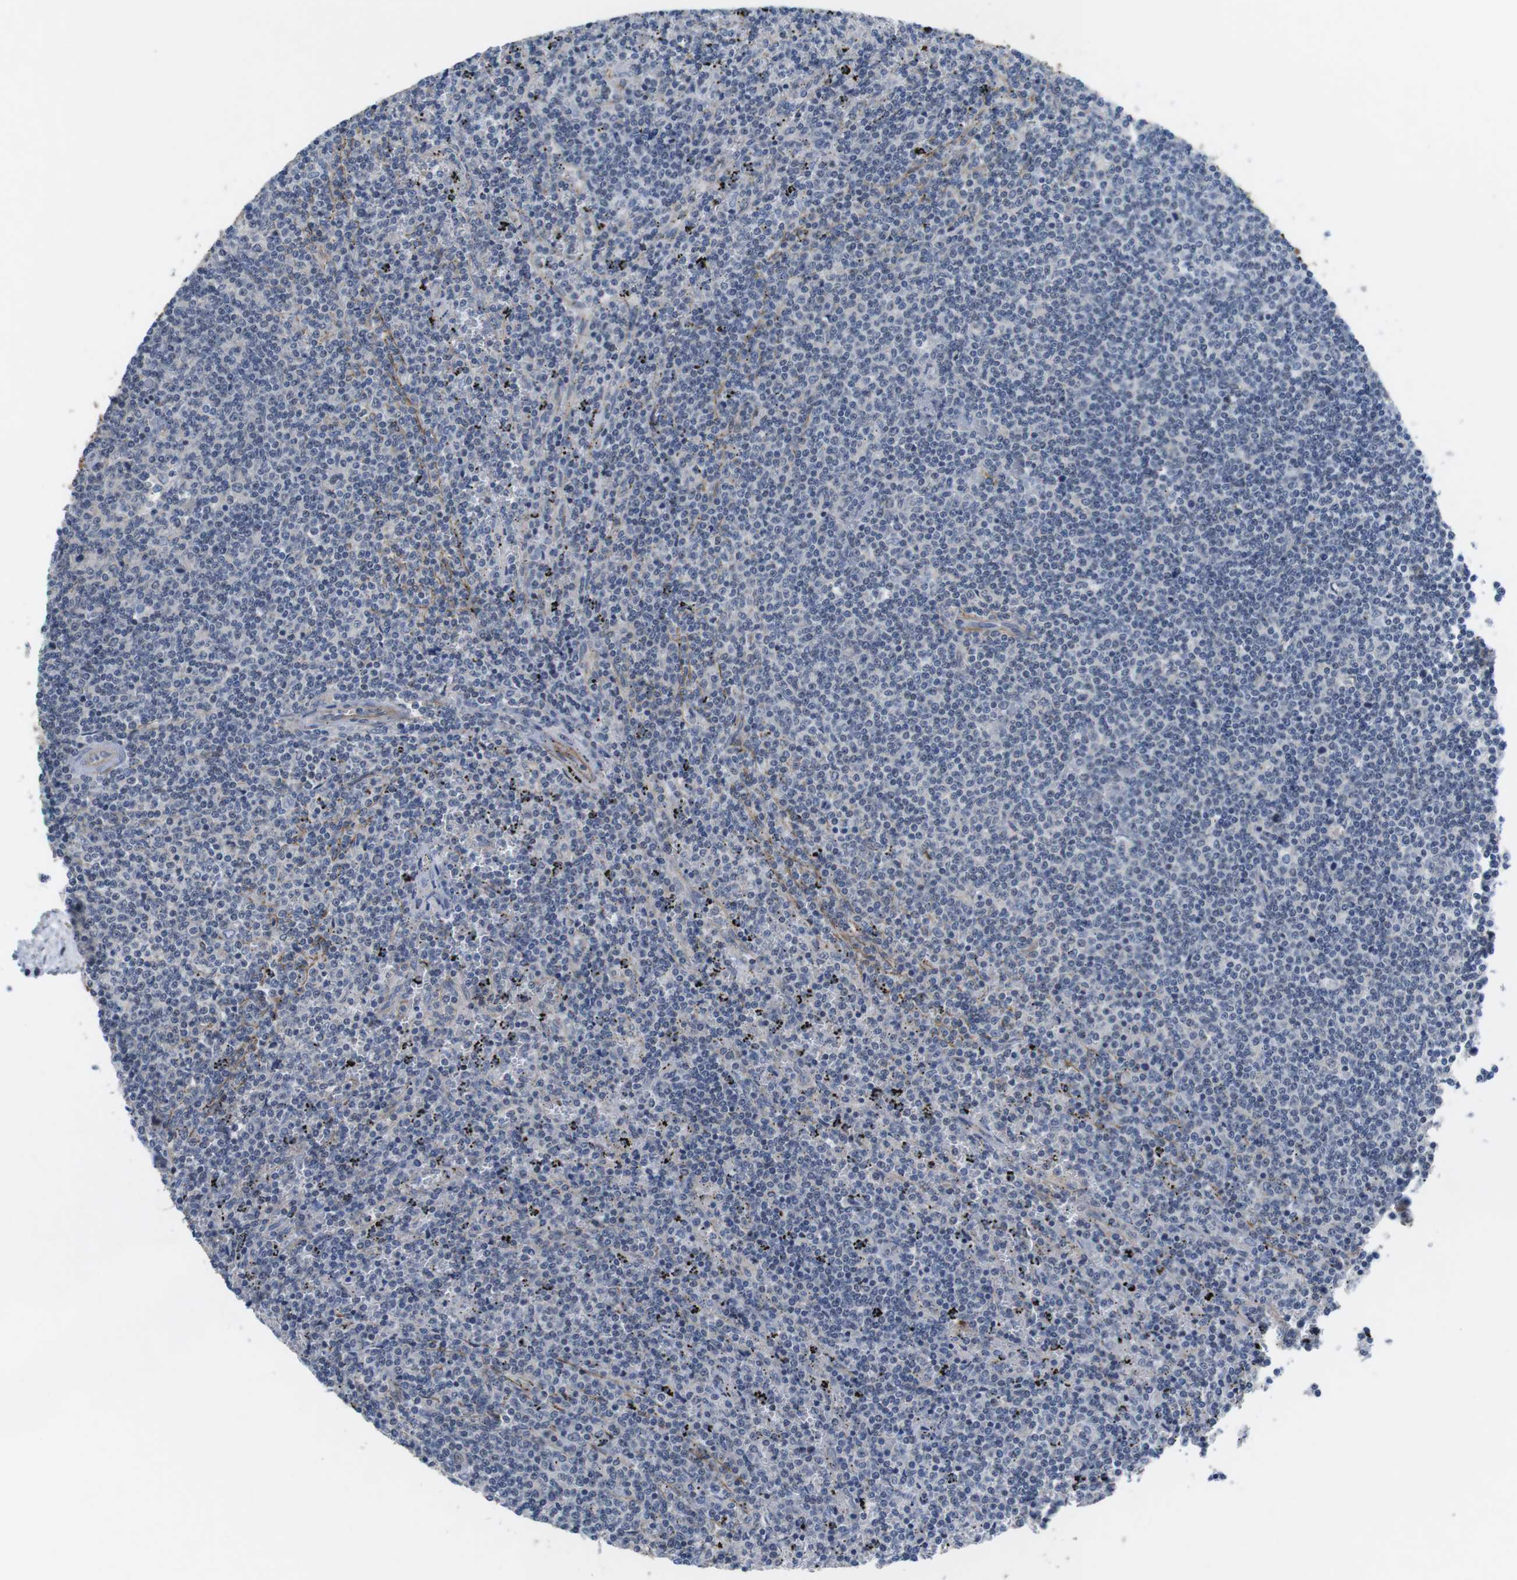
{"staining": {"intensity": "negative", "quantity": "none", "location": "none"}, "tissue": "lymphoma", "cell_type": "Tumor cells", "image_type": "cancer", "snomed": [{"axis": "morphology", "description": "Malignant lymphoma, non-Hodgkin's type, Low grade"}, {"axis": "topography", "description": "Spleen"}], "caption": "A micrograph of low-grade malignant lymphoma, non-Hodgkin's type stained for a protein displays no brown staining in tumor cells.", "gene": "NECTIN1", "patient": {"sex": "female", "age": 50}}